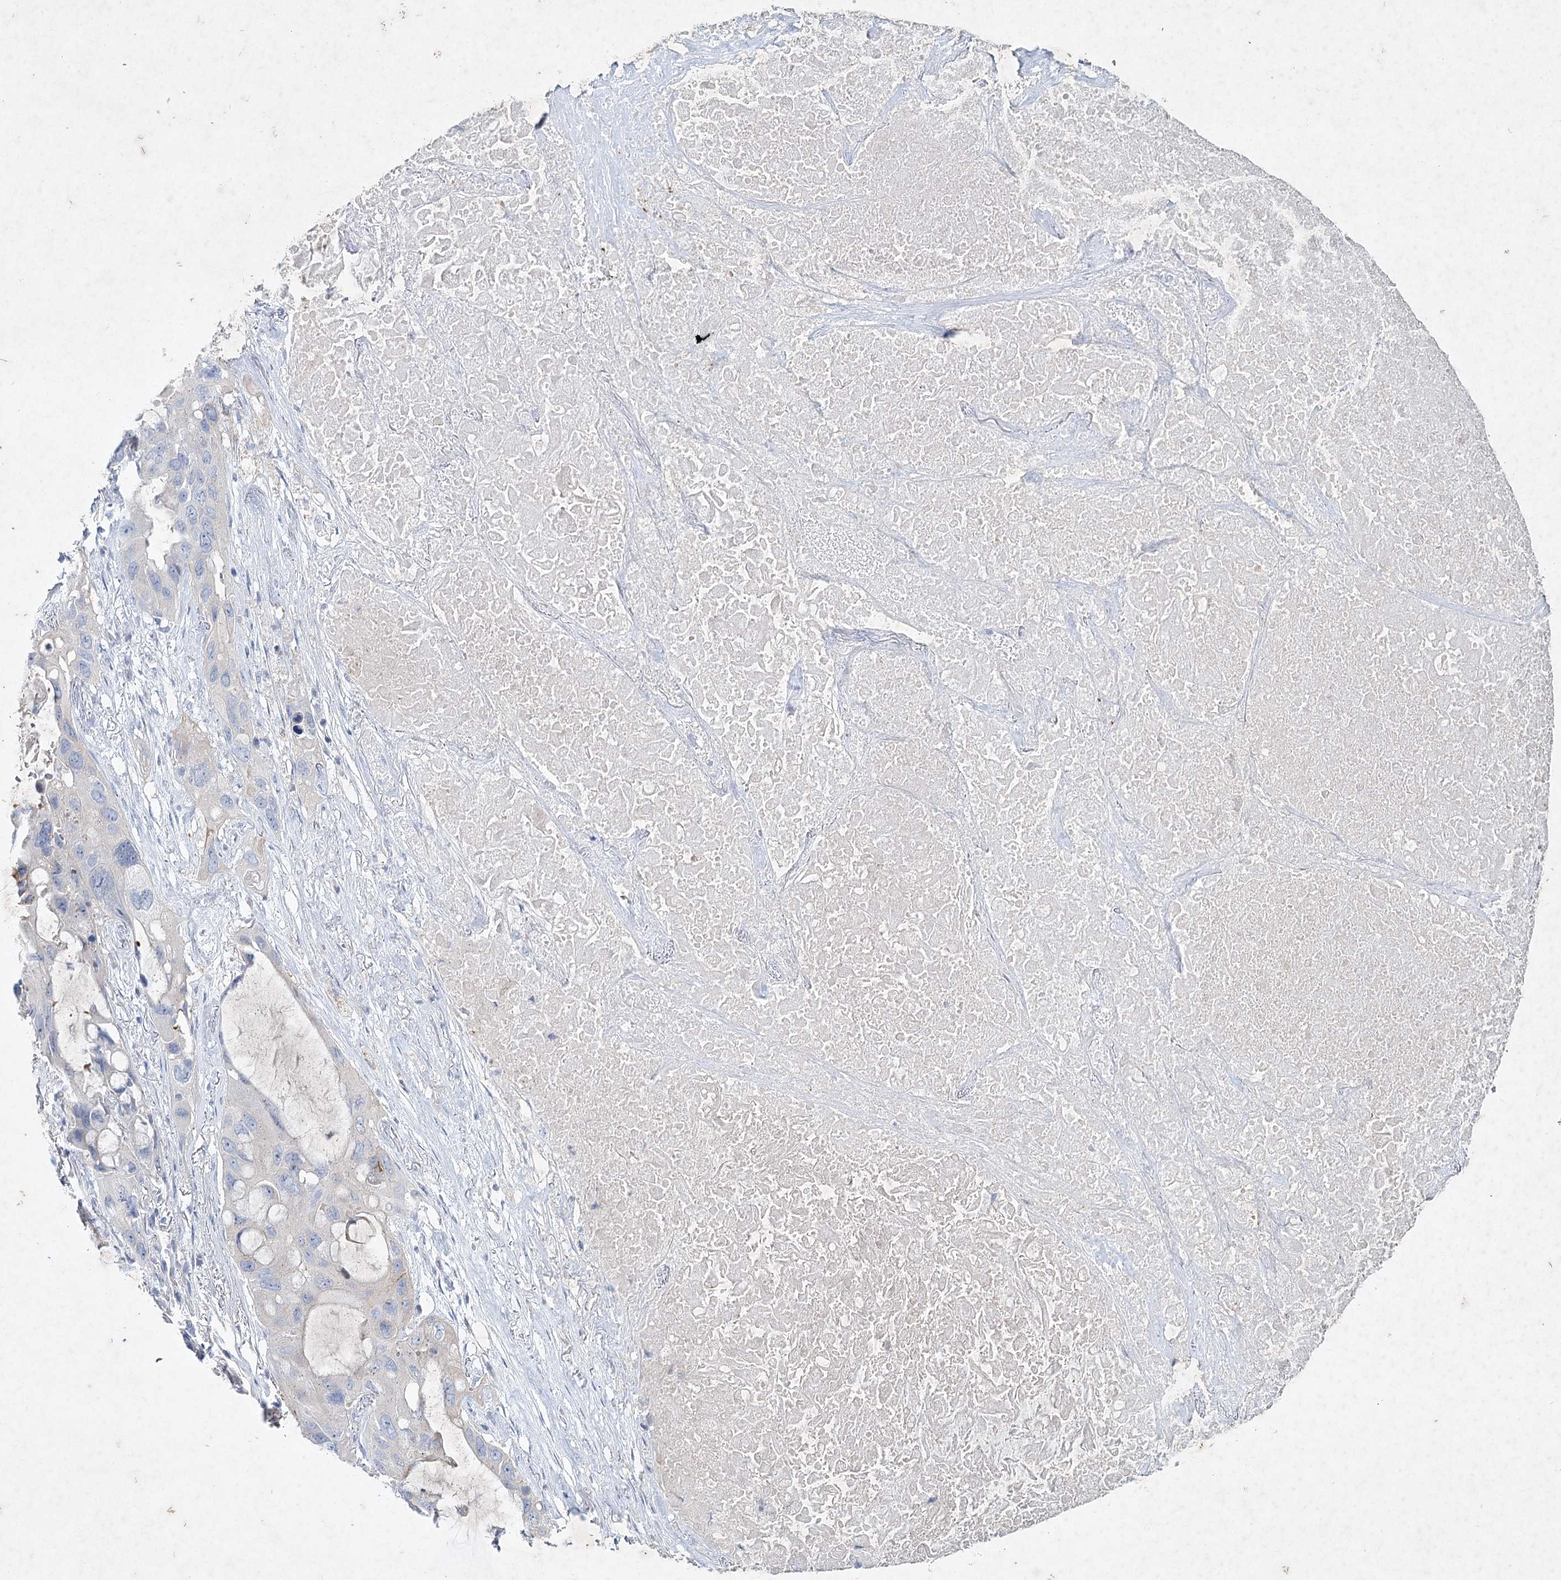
{"staining": {"intensity": "negative", "quantity": "none", "location": "none"}, "tissue": "lung cancer", "cell_type": "Tumor cells", "image_type": "cancer", "snomed": [{"axis": "morphology", "description": "Squamous cell carcinoma, NOS"}, {"axis": "topography", "description": "Lung"}], "caption": "This is an IHC photomicrograph of human squamous cell carcinoma (lung). There is no expression in tumor cells.", "gene": "MAP3K13", "patient": {"sex": "female", "age": 73}}